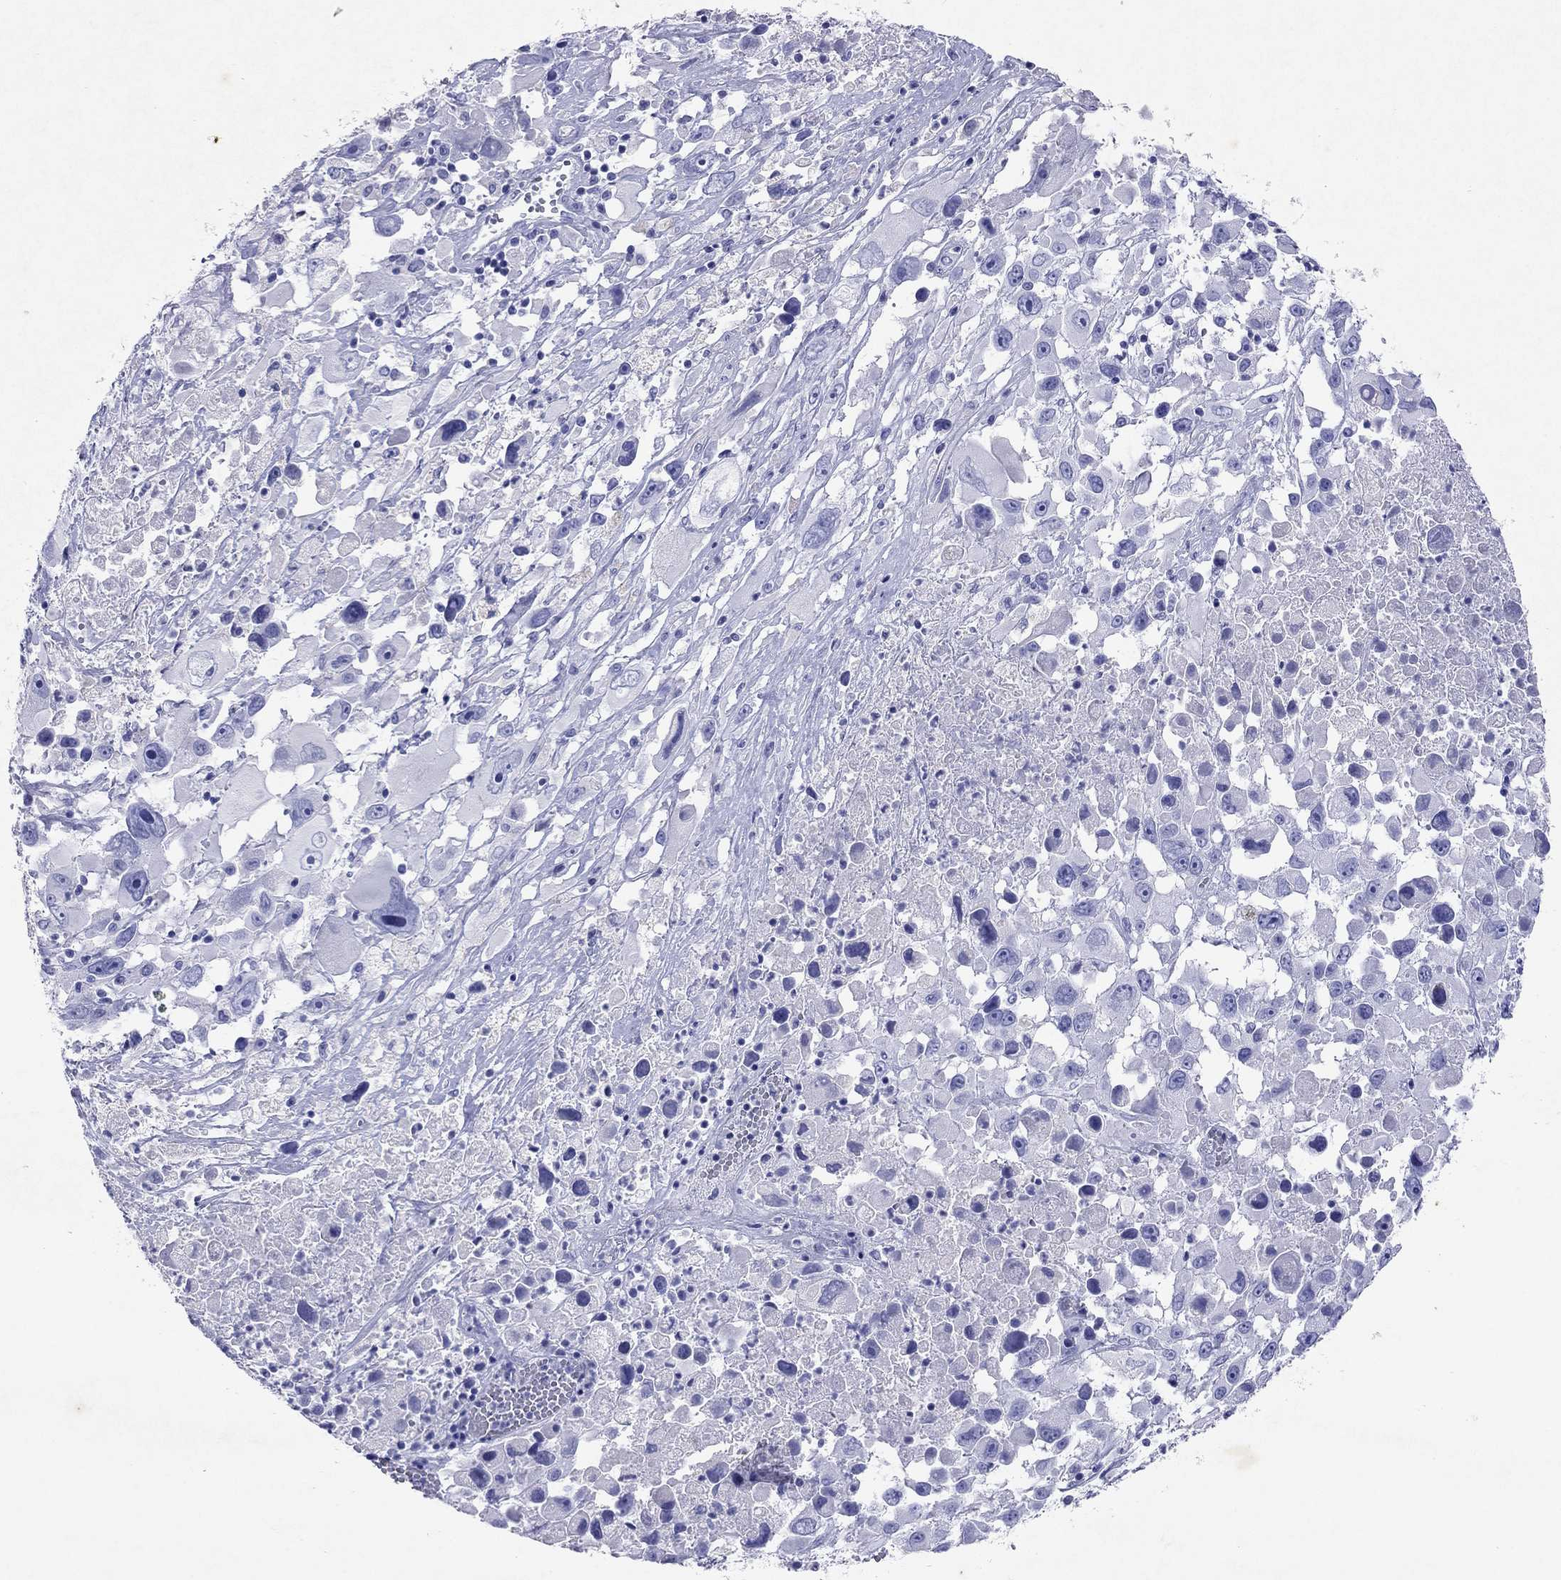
{"staining": {"intensity": "negative", "quantity": "none", "location": "none"}, "tissue": "melanoma", "cell_type": "Tumor cells", "image_type": "cancer", "snomed": [{"axis": "morphology", "description": "Malignant melanoma, Metastatic site"}, {"axis": "topography", "description": "Soft tissue"}], "caption": "Photomicrograph shows no significant protein expression in tumor cells of melanoma.", "gene": "ARMC12", "patient": {"sex": "male", "age": 50}}